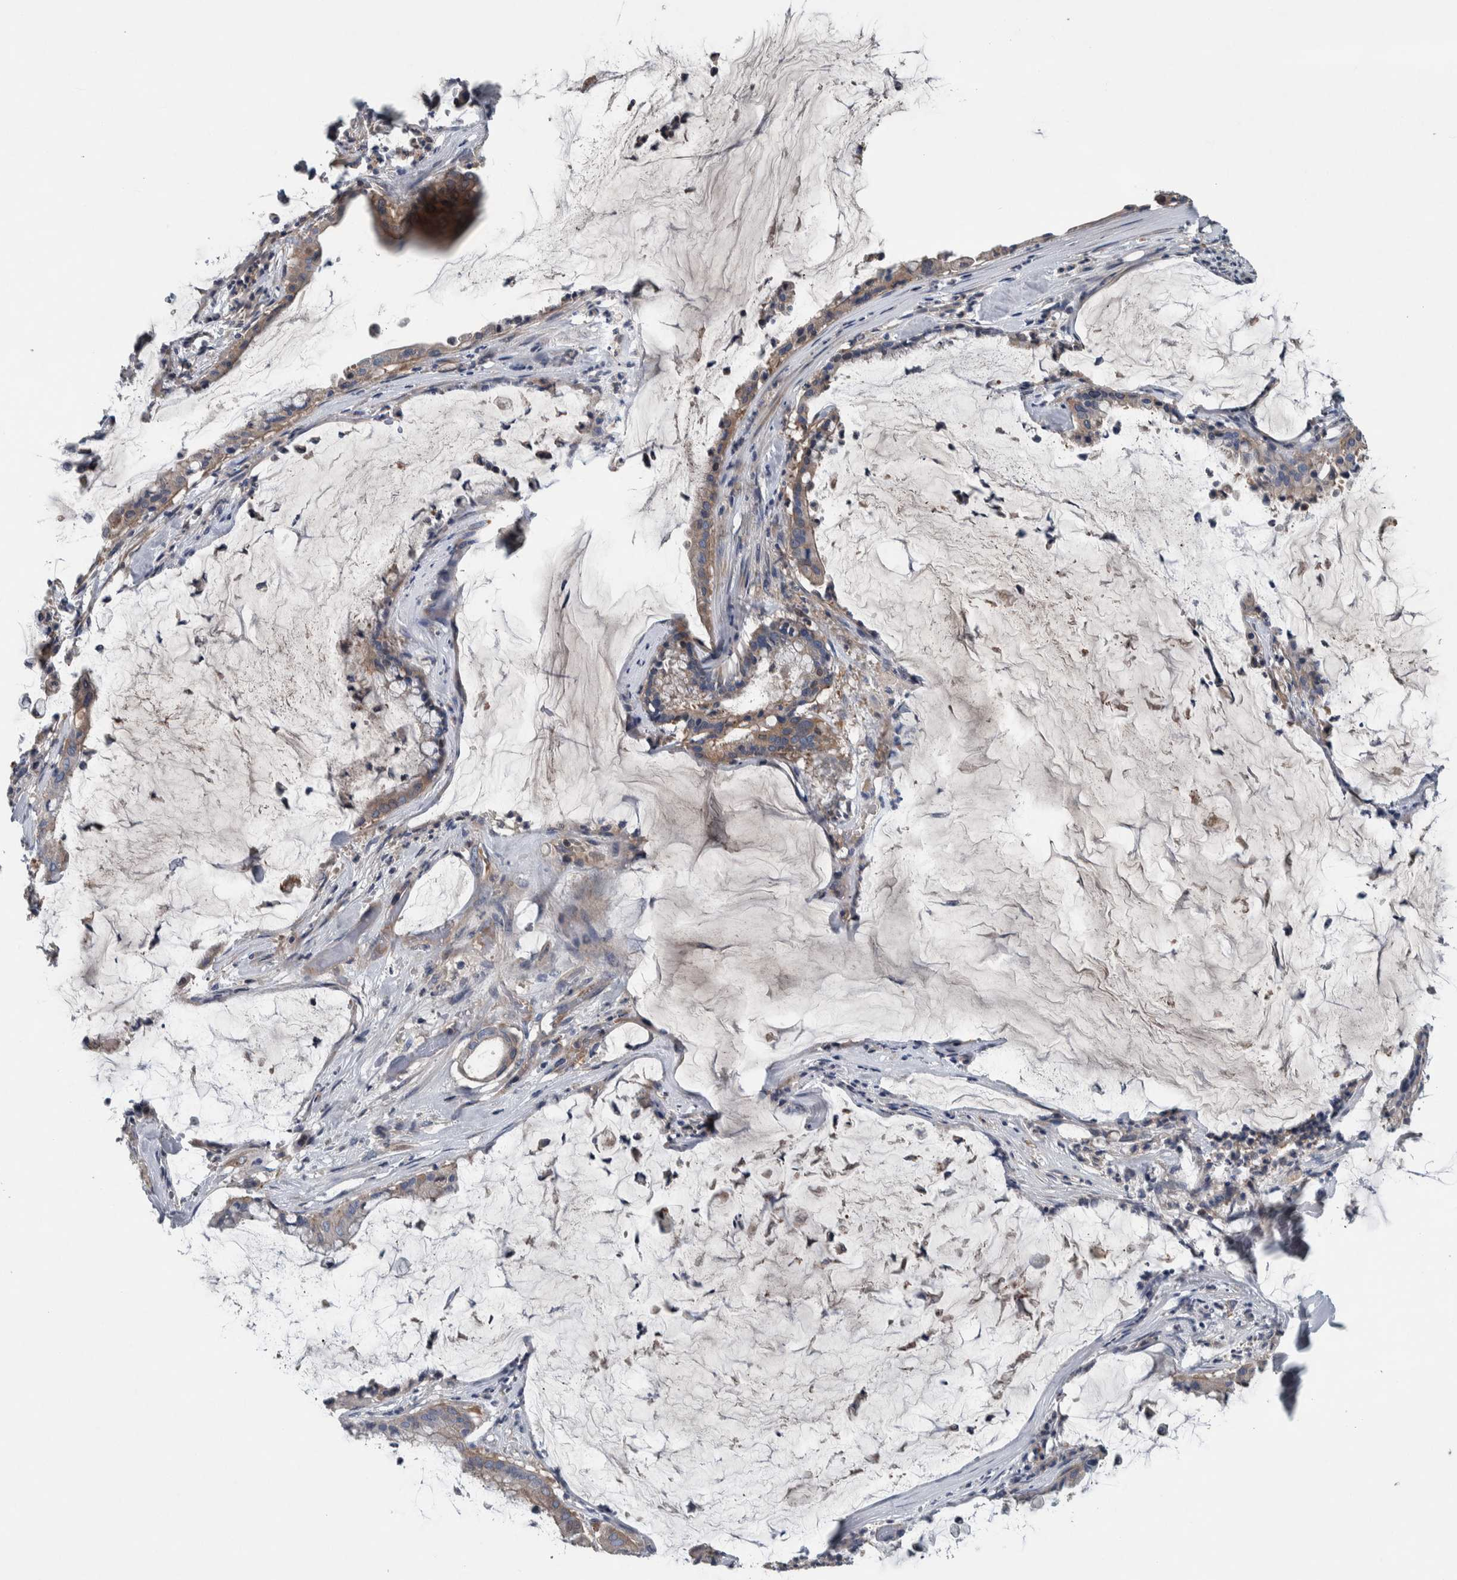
{"staining": {"intensity": "weak", "quantity": ">75%", "location": "cytoplasmic/membranous"}, "tissue": "pancreatic cancer", "cell_type": "Tumor cells", "image_type": "cancer", "snomed": [{"axis": "morphology", "description": "Adenocarcinoma, NOS"}, {"axis": "topography", "description": "Pancreas"}], "caption": "Pancreatic adenocarcinoma was stained to show a protein in brown. There is low levels of weak cytoplasmic/membranous positivity in approximately >75% of tumor cells.", "gene": "SERPINC1", "patient": {"sex": "male", "age": 41}}